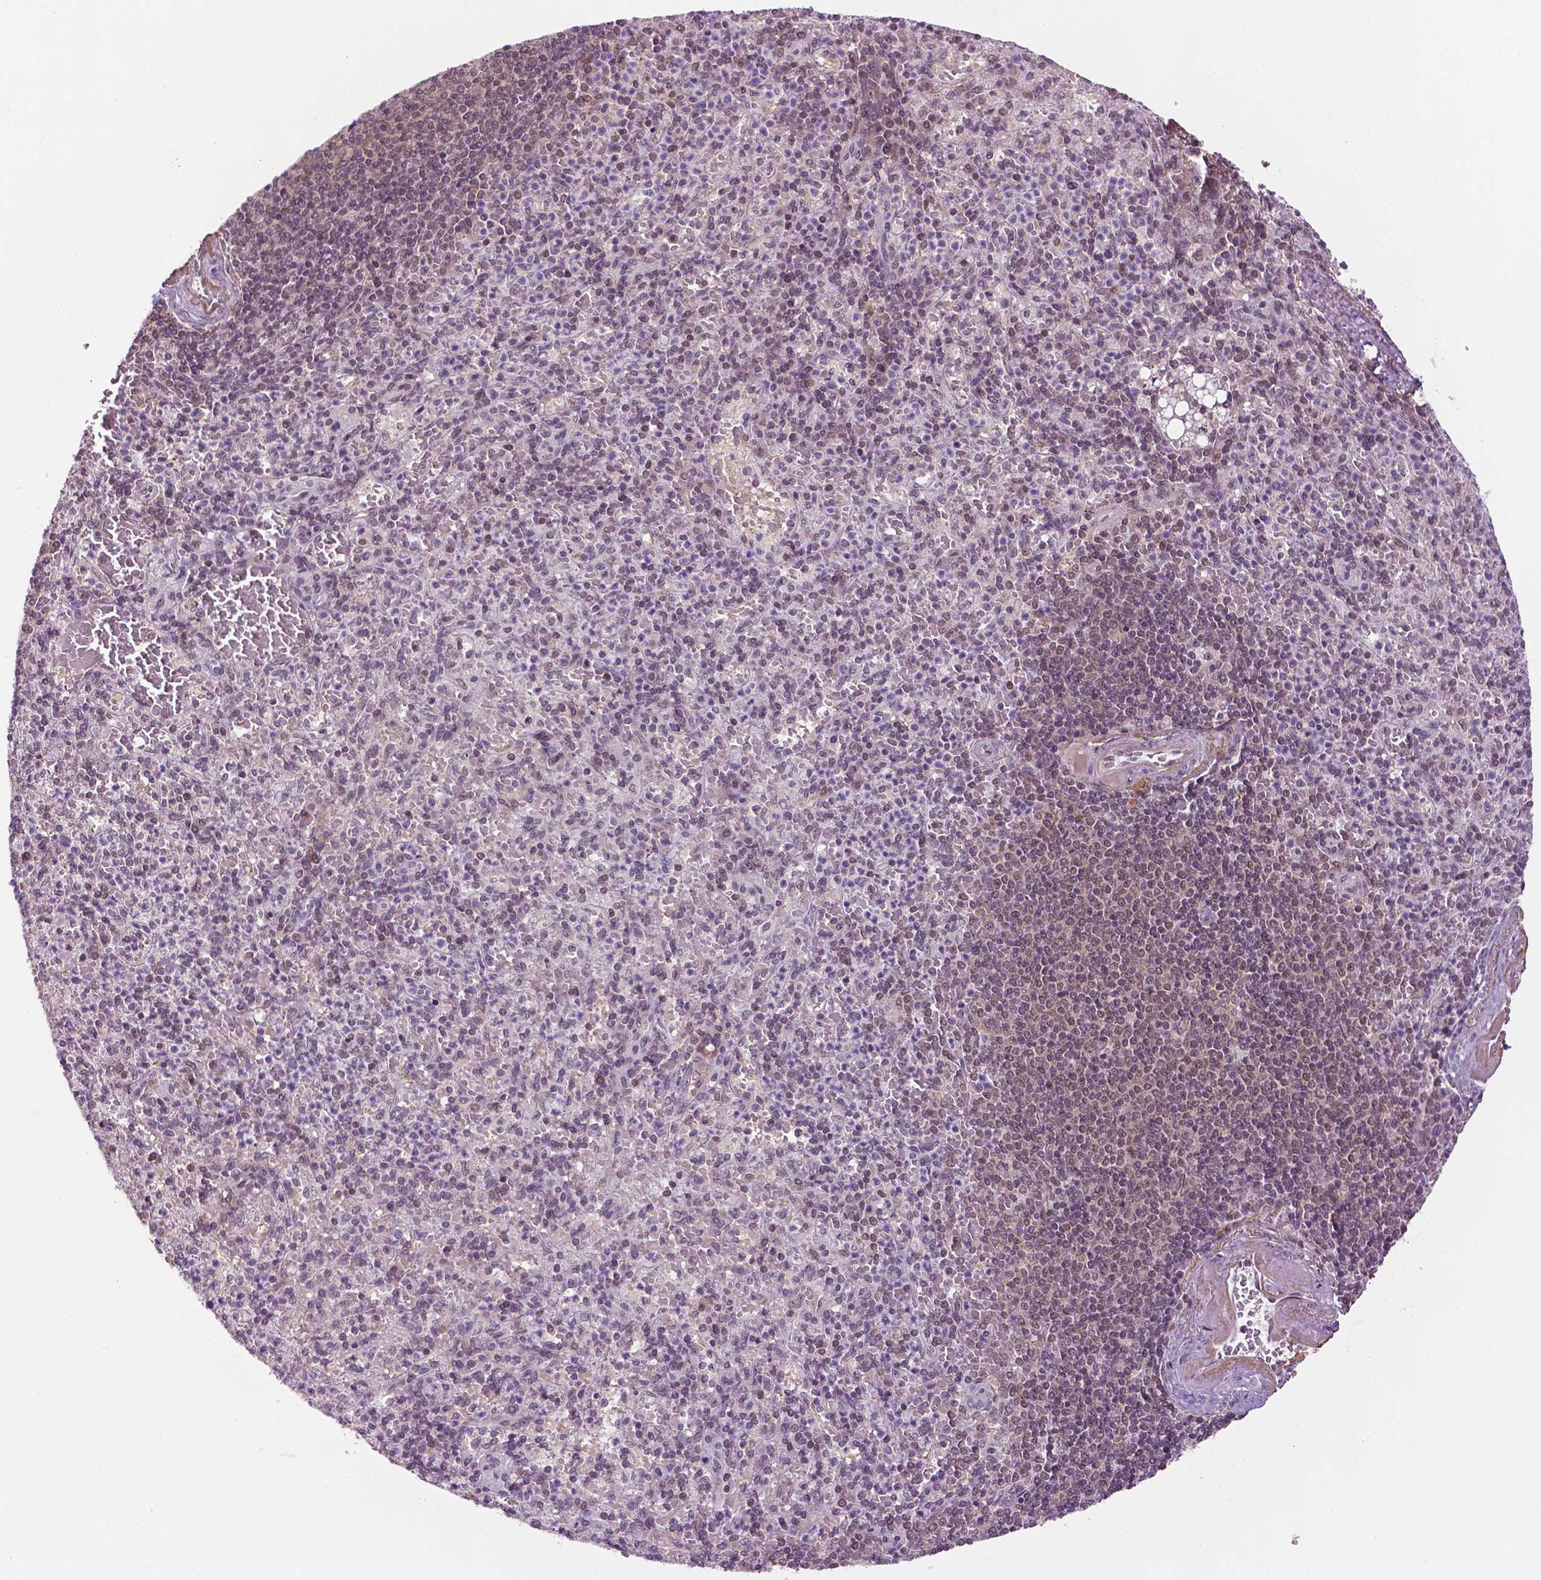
{"staining": {"intensity": "weak", "quantity": "<25%", "location": "nuclear"}, "tissue": "spleen", "cell_type": "Cells in red pulp", "image_type": "normal", "snomed": [{"axis": "morphology", "description": "Normal tissue, NOS"}, {"axis": "topography", "description": "Spleen"}], "caption": "Cells in red pulp are negative for protein expression in benign human spleen. (DAB immunohistochemistry (IHC) visualized using brightfield microscopy, high magnification).", "gene": "UBQLN4", "patient": {"sex": "female", "age": 74}}